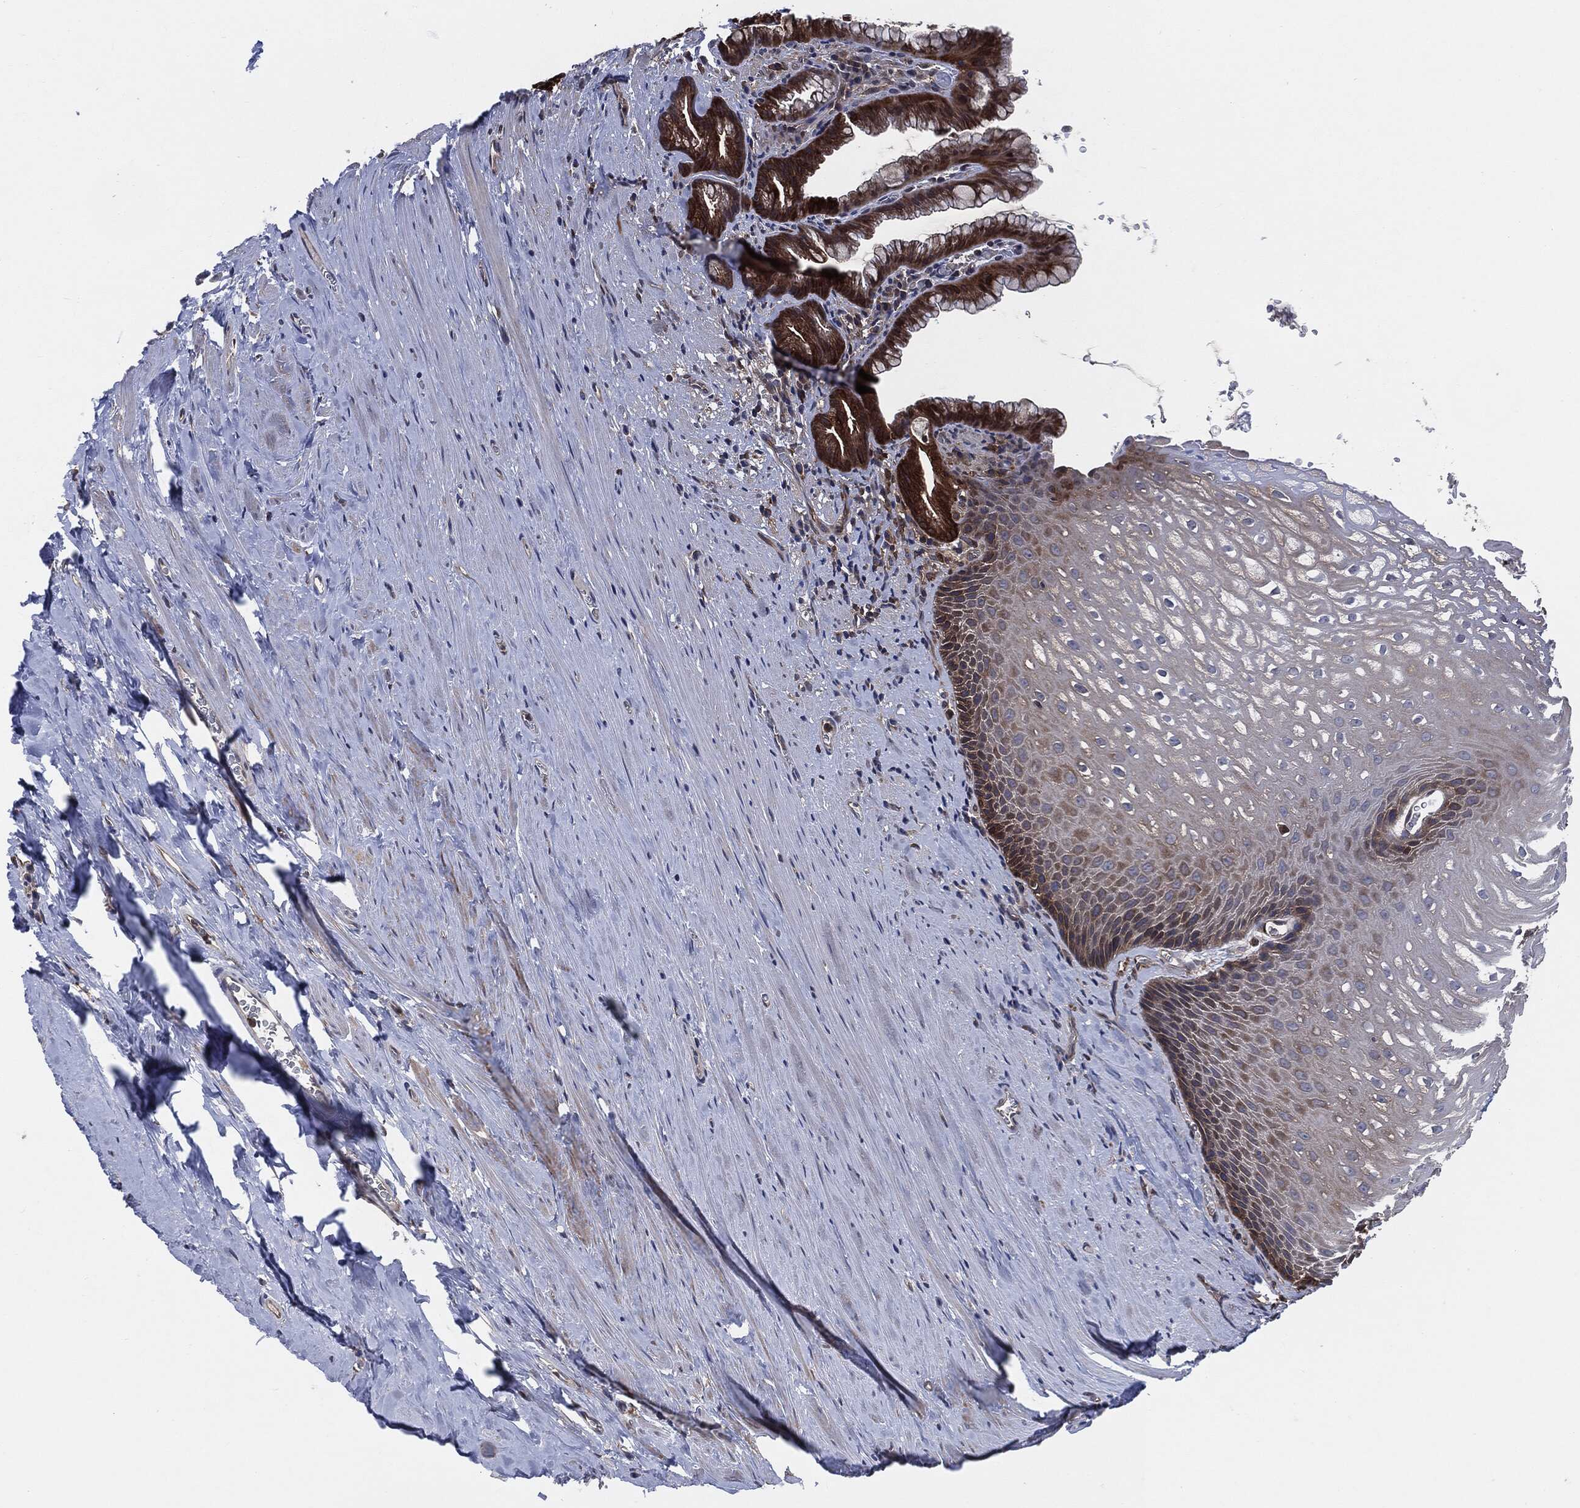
{"staining": {"intensity": "moderate", "quantity": "<25%", "location": "cytoplasmic/membranous"}, "tissue": "esophagus", "cell_type": "Squamous epithelial cells", "image_type": "normal", "snomed": [{"axis": "morphology", "description": "Normal tissue, NOS"}, {"axis": "topography", "description": "Esophagus"}], "caption": "Protein staining shows moderate cytoplasmic/membranous staining in about <25% of squamous epithelial cells in normal esophagus. (Stains: DAB in brown, nuclei in blue, Microscopy: brightfield microscopy at high magnification).", "gene": "XPNPEP1", "patient": {"sex": "male", "age": 64}}